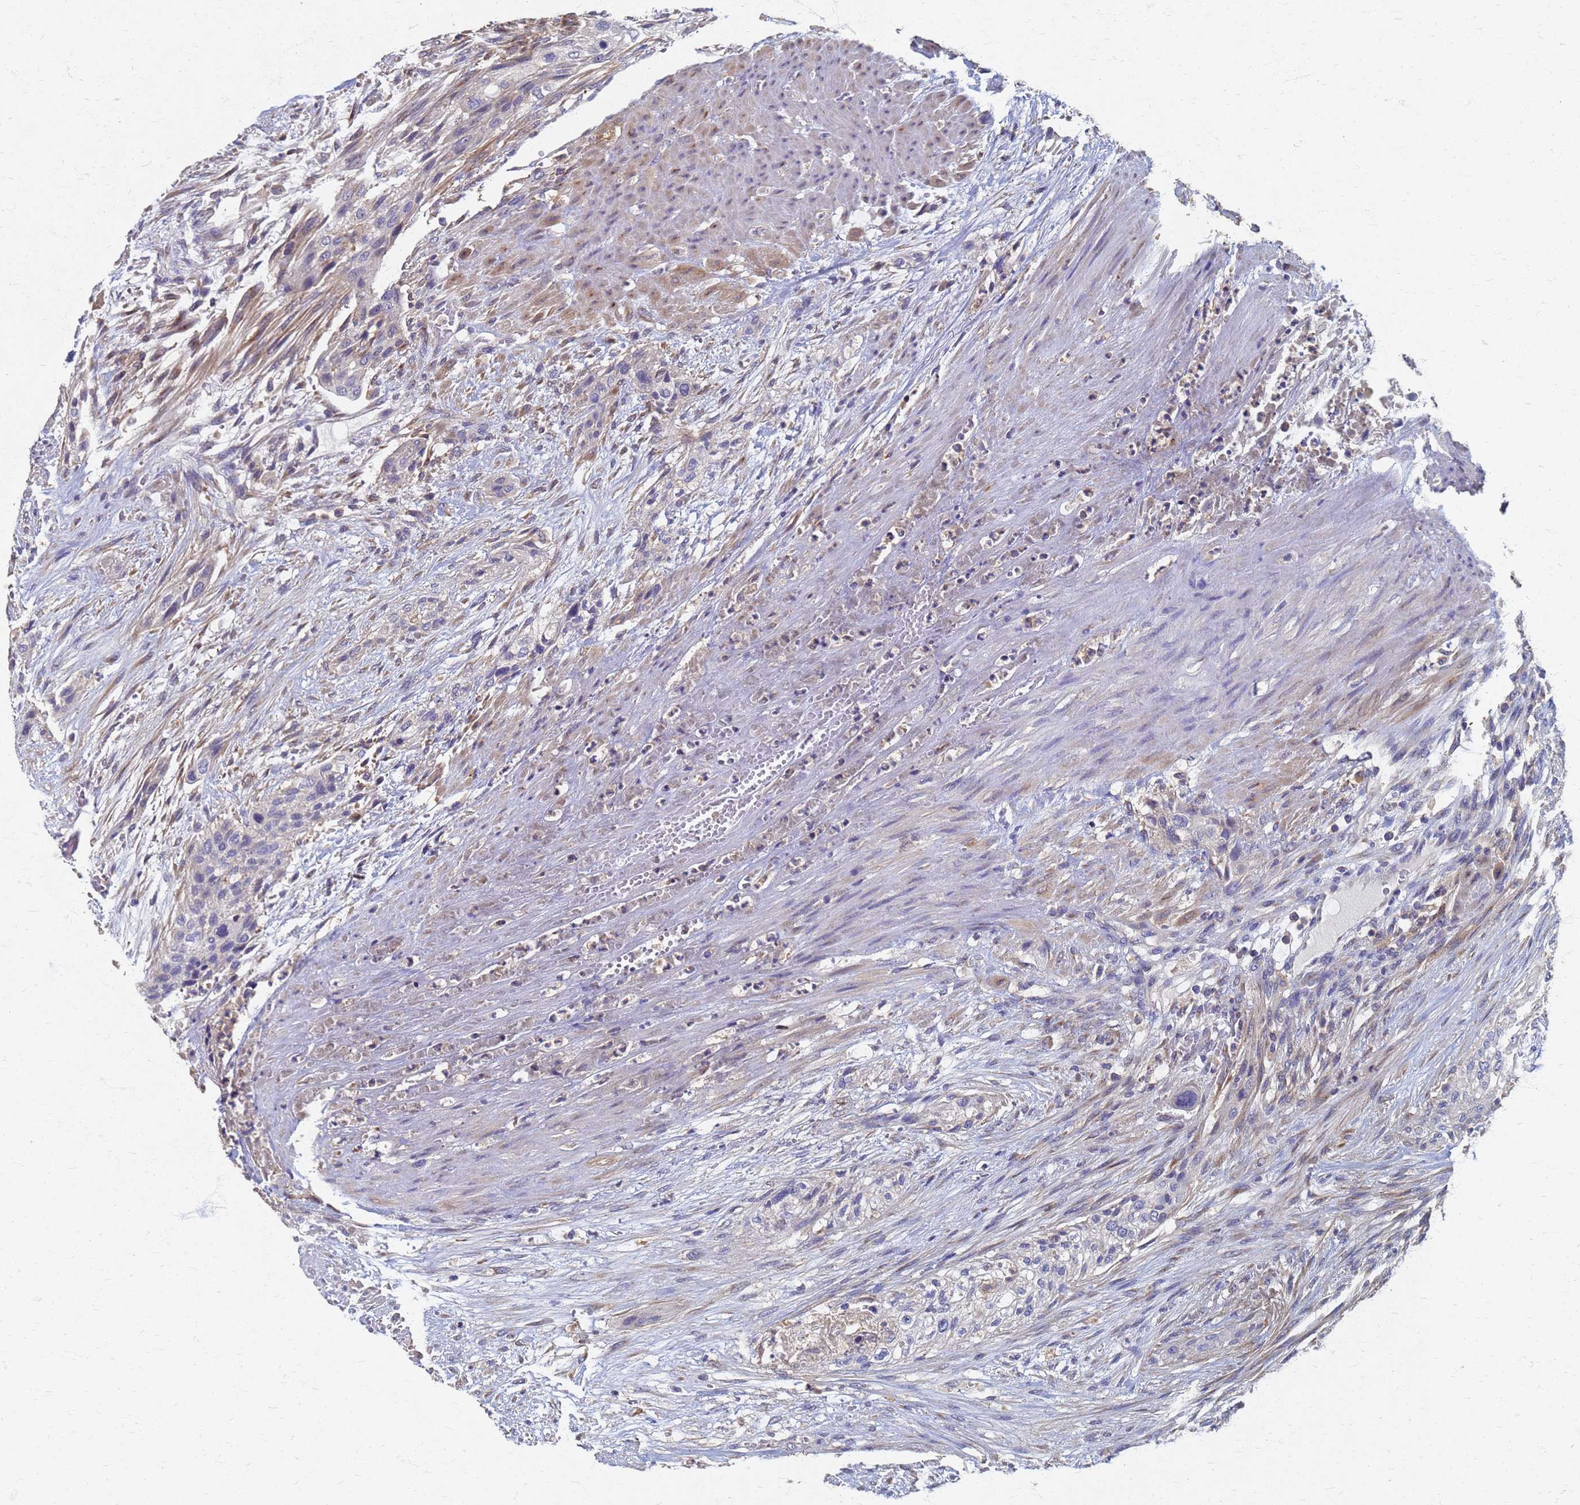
{"staining": {"intensity": "negative", "quantity": "none", "location": "none"}, "tissue": "urothelial cancer", "cell_type": "Tumor cells", "image_type": "cancer", "snomed": [{"axis": "morphology", "description": "Urothelial carcinoma, High grade"}, {"axis": "topography", "description": "Urinary bladder"}], "caption": "Immunohistochemical staining of urothelial carcinoma (high-grade) demonstrates no significant expression in tumor cells. Nuclei are stained in blue.", "gene": "KRCC1", "patient": {"sex": "male", "age": 35}}